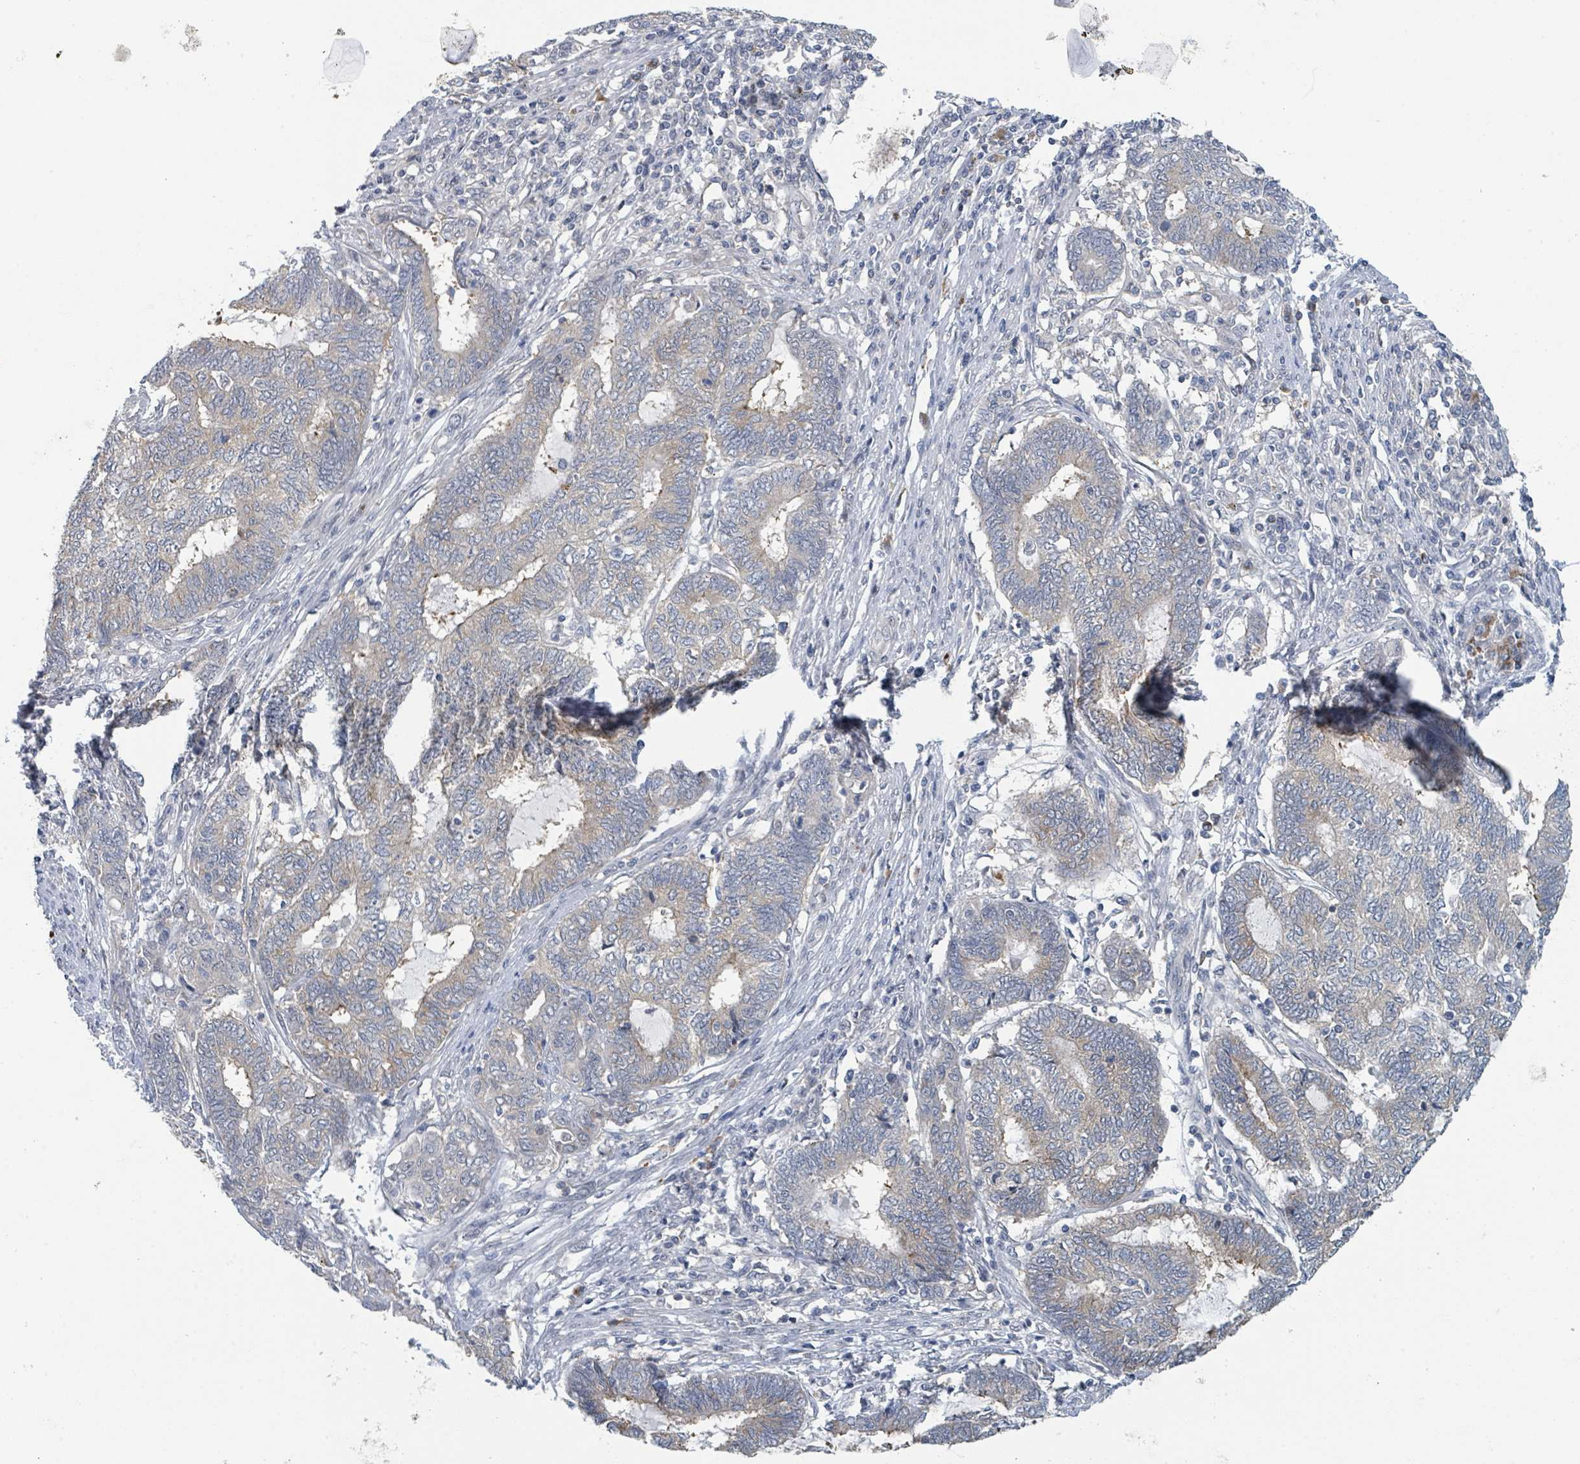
{"staining": {"intensity": "weak", "quantity": "25%-75%", "location": "cytoplasmic/membranous"}, "tissue": "endometrial cancer", "cell_type": "Tumor cells", "image_type": "cancer", "snomed": [{"axis": "morphology", "description": "Adenocarcinoma, NOS"}, {"axis": "topography", "description": "Uterus"}, {"axis": "topography", "description": "Endometrium"}], "caption": "Protein positivity by immunohistochemistry demonstrates weak cytoplasmic/membranous positivity in approximately 25%-75% of tumor cells in endometrial cancer.", "gene": "ANKRD55", "patient": {"sex": "female", "age": 70}}